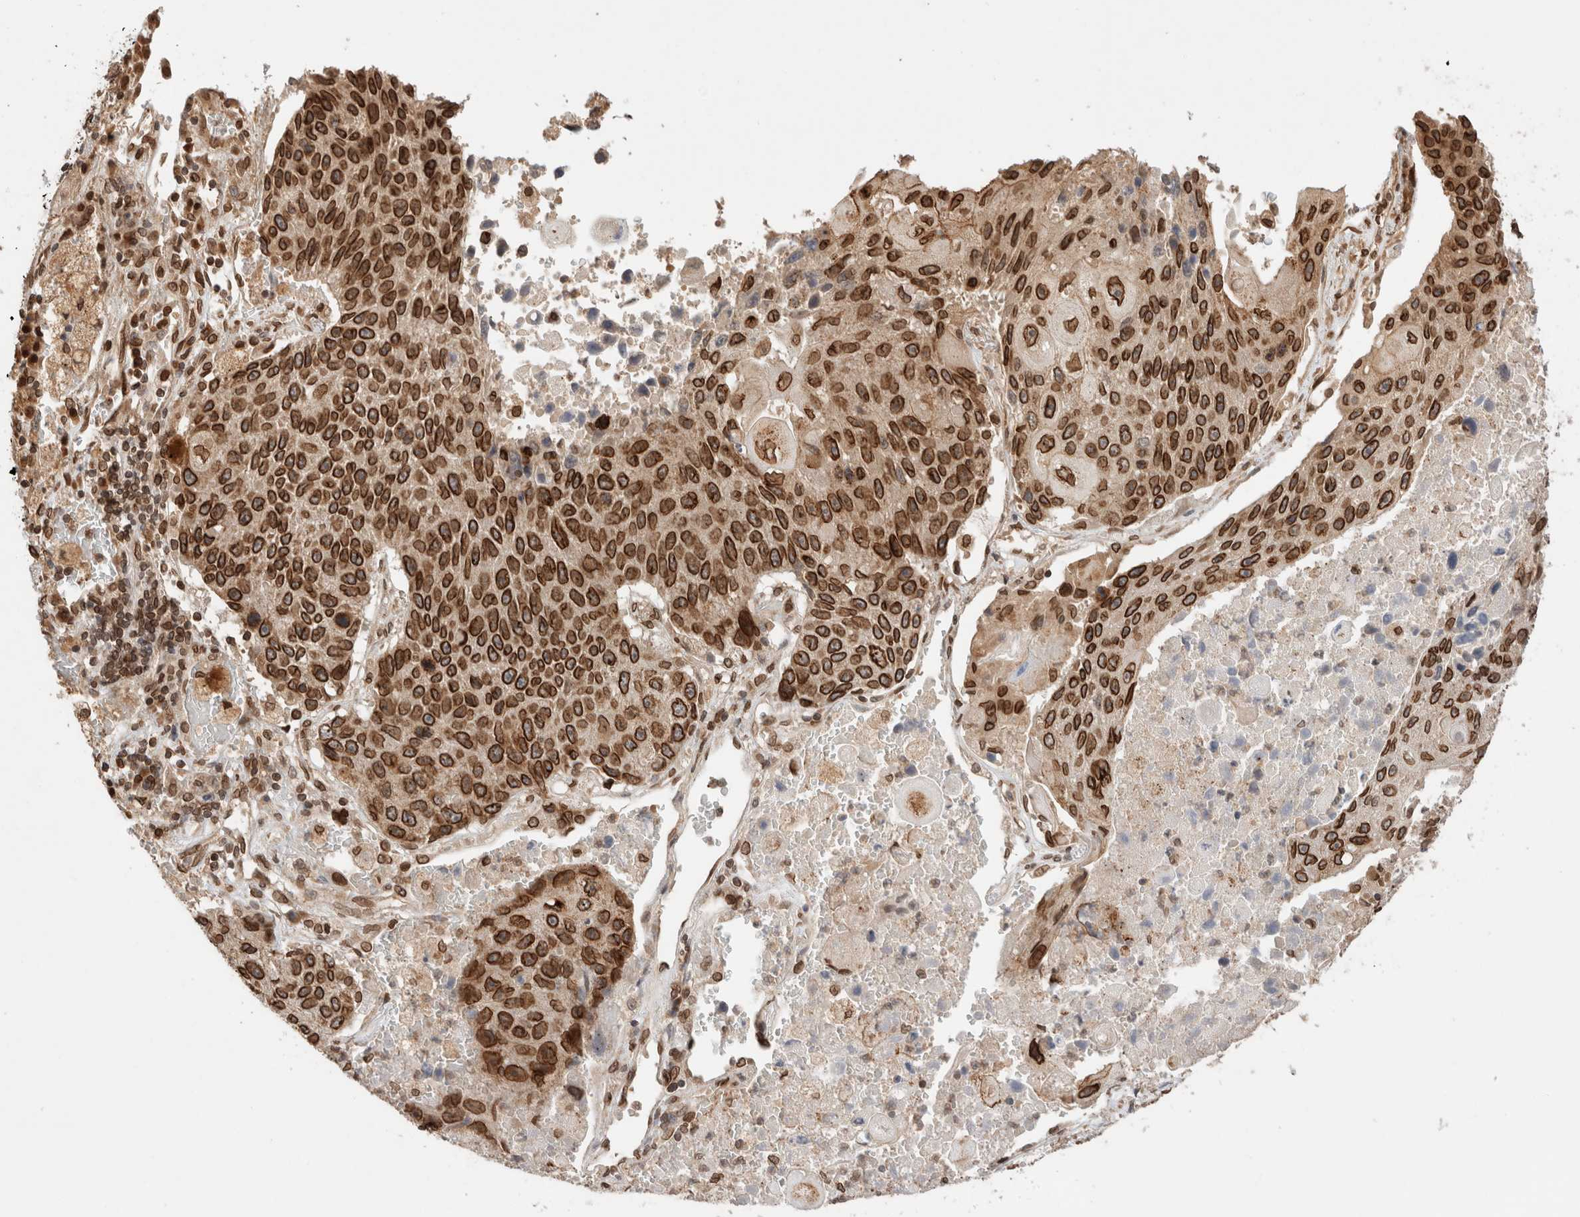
{"staining": {"intensity": "strong", "quantity": ">75%", "location": "cytoplasmic/membranous,nuclear"}, "tissue": "lung cancer", "cell_type": "Tumor cells", "image_type": "cancer", "snomed": [{"axis": "morphology", "description": "Squamous cell carcinoma, NOS"}, {"axis": "topography", "description": "Lung"}], "caption": "DAB (3,3'-diaminobenzidine) immunohistochemical staining of lung squamous cell carcinoma displays strong cytoplasmic/membranous and nuclear protein expression in about >75% of tumor cells.", "gene": "TPR", "patient": {"sex": "male", "age": 61}}